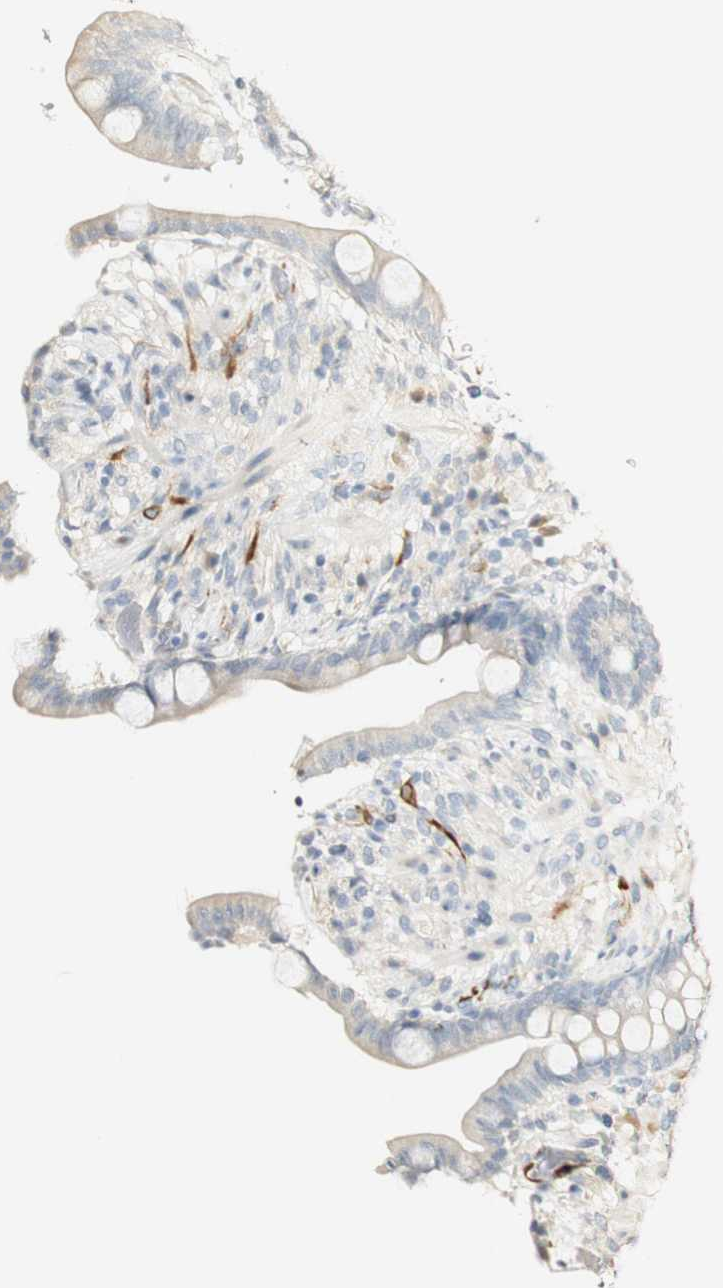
{"staining": {"intensity": "negative", "quantity": "none", "location": "none"}, "tissue": "colon", "cell_type": "Endothelial cells", "image_type": "normal", "snomed": [{"axis": "morphology", "description": "Normal tissue, NOS"}, {"axis": "topography", "description": "Colon"}], "caption": "Protein analysis of unremarkable colon shows no significant positivity in endothelial cells. (Brightfield microscopy of DAB immunohistochemistry (IHC) at high magnification).", "gene": "FMO3", "patient": {"sex": "male", "age": 73}}